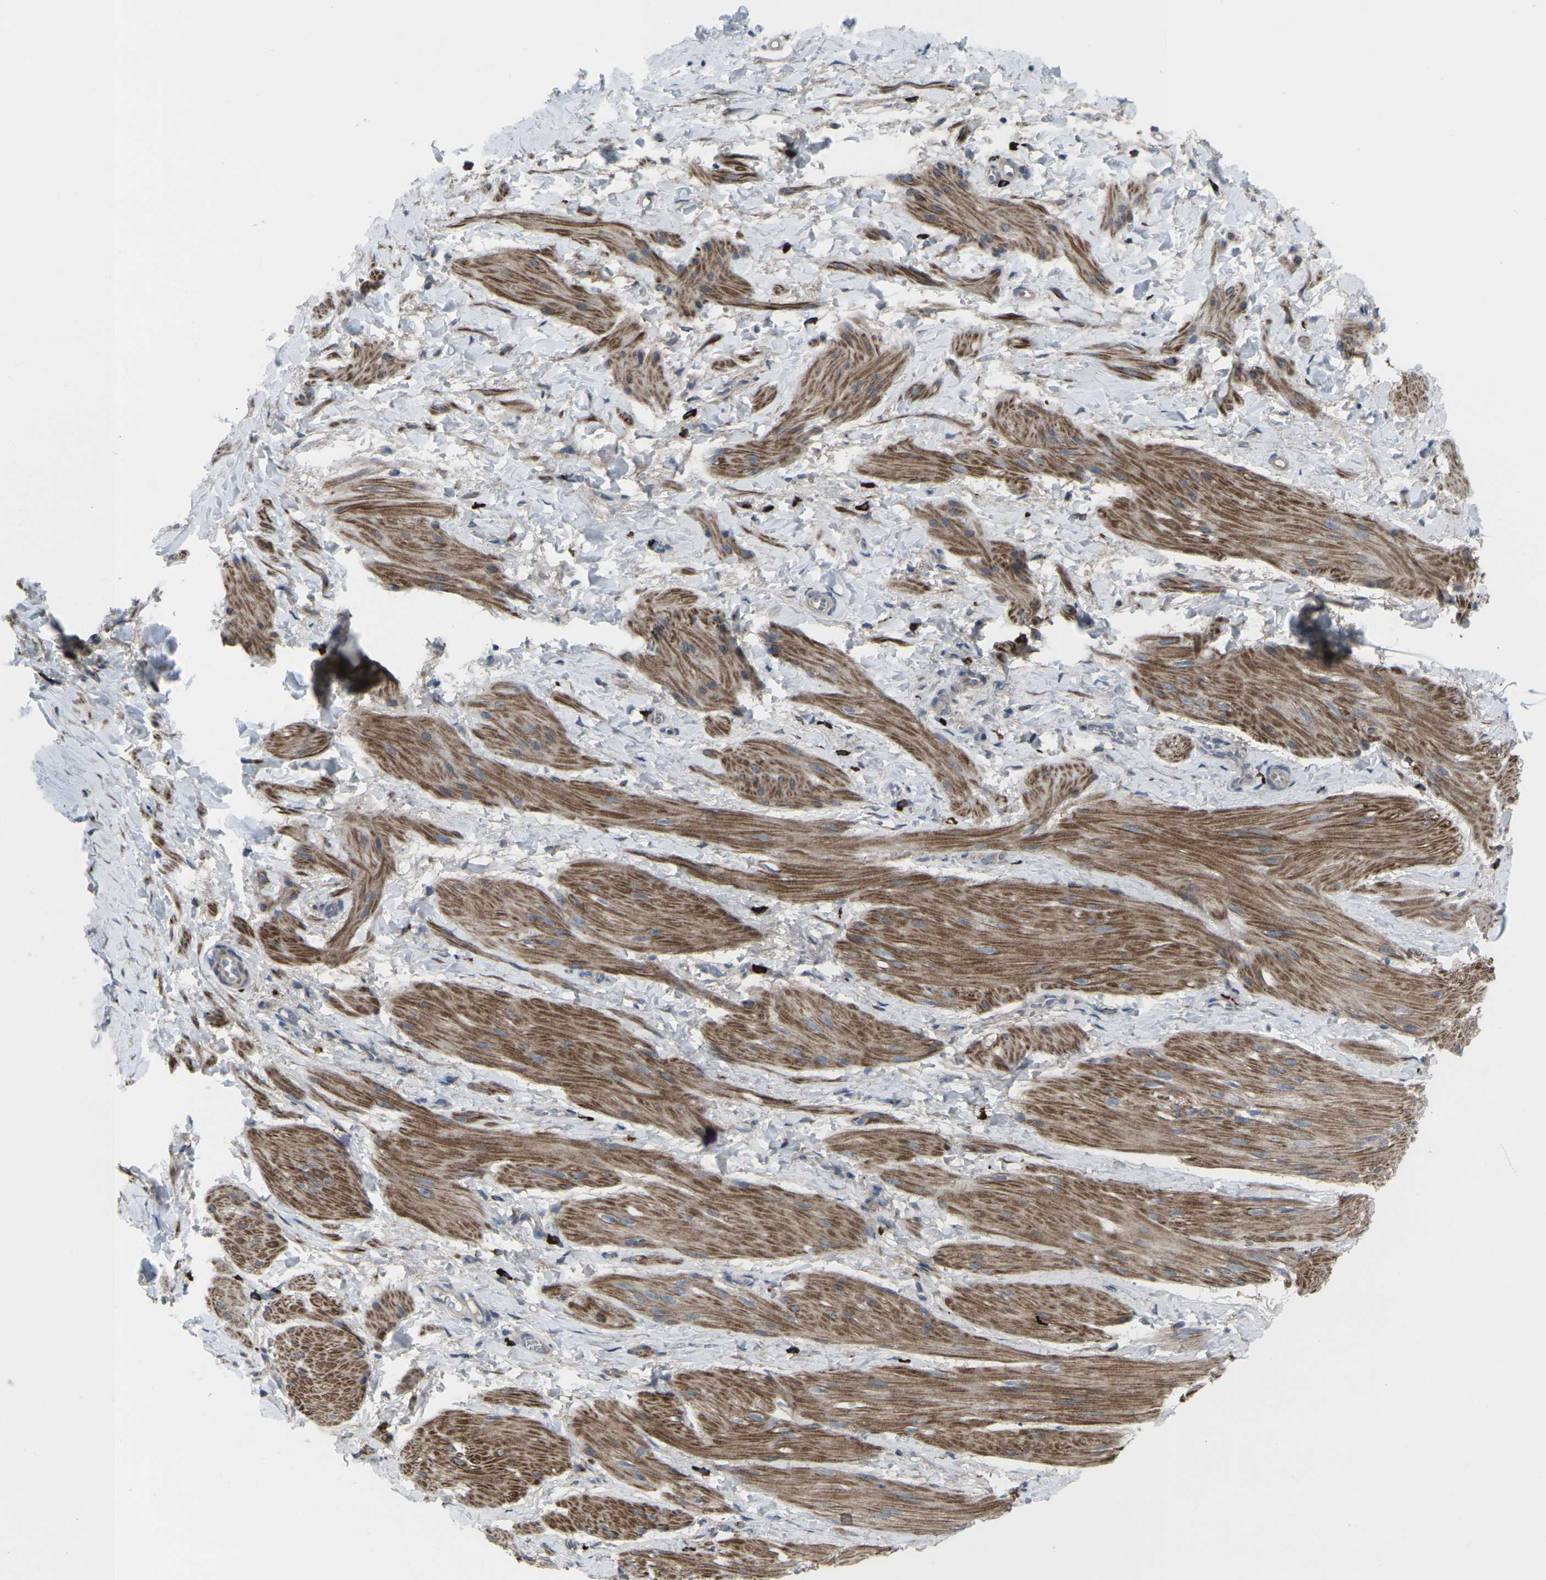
{"staining": {"intensity": "strong", "quantity": ">75%", "location": "cytoplasmic/membranous"}, "tissue": "smooth muscle", "cell_type": "Smooth muscle cells", "image_type": "normal", "snomed": [{"axis": "morphology", "description": "Normal tissue, NOS"}, {"axis": "topography", "description": "Smooth muscle"}], "caption": "Human smooth muscle stained for a protein (brown) displays strong cytoplasmic/membranous positive expression in approximately >75% of smooth muscle cells.", "gene": "CCR10", "patient": {"sex": "male", "age": 16}}